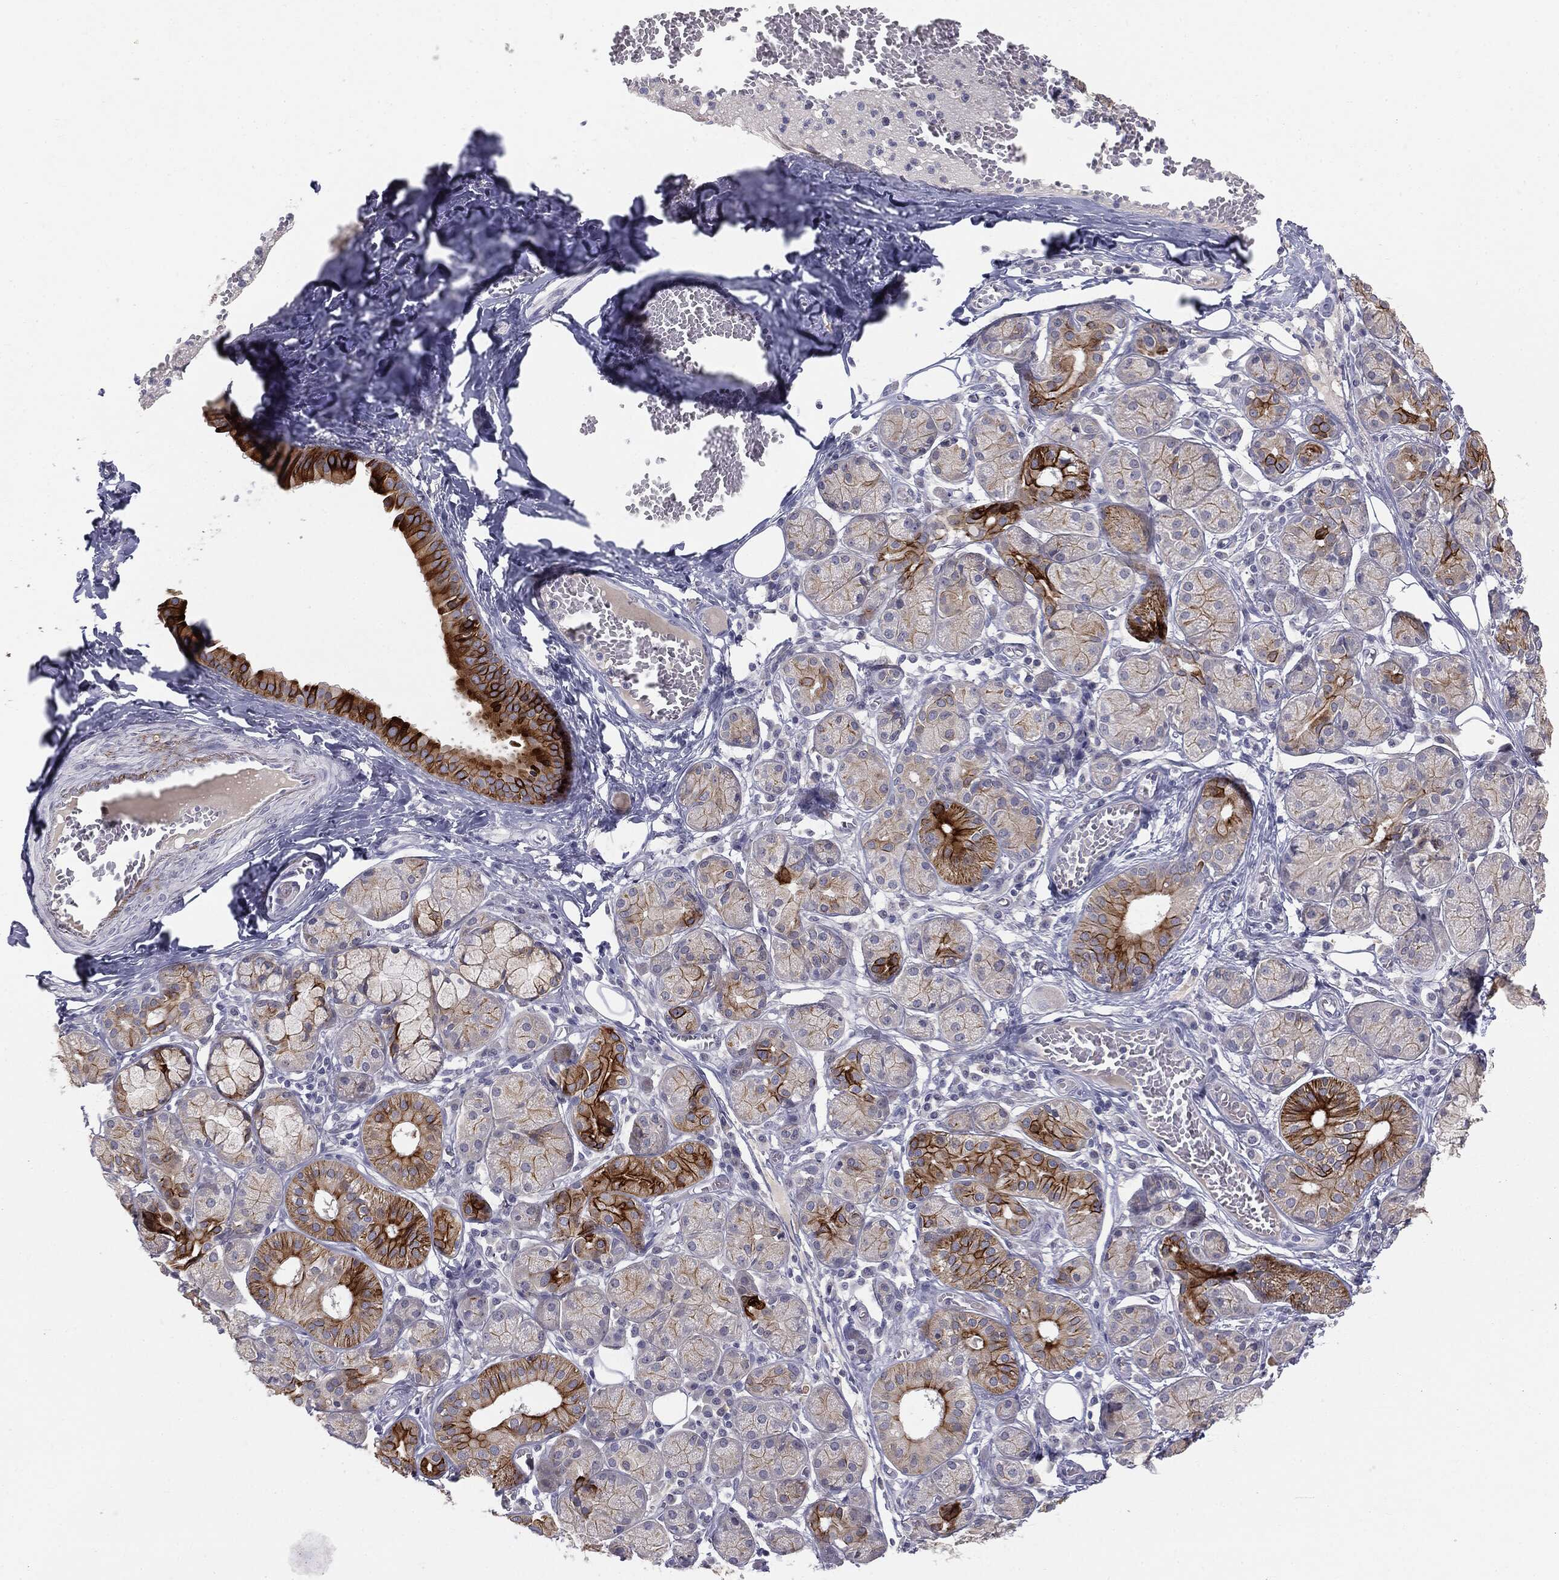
{"staining": {"intensity": "strong", "quantity": "<25%", "location": "cytoplasmic/membranous"}, "tissue": "salivary gland", "cell_type": "Glandular cells", "image_type": "normal", "snomed": [{"axis": "morphology", "description": "Normal tissue, NOS"}, {"axis": "topography", "description": "Salivary gland"}], "caption": "IHC photomicrograph of normal human salivary gland stained for a protein (brown), which reveals medium levels of strong cytoplasmic/membranous expression in about <25% of glandular cells.", "gene": "MUC1", "patient": {"sex": "male", "age": 71}}